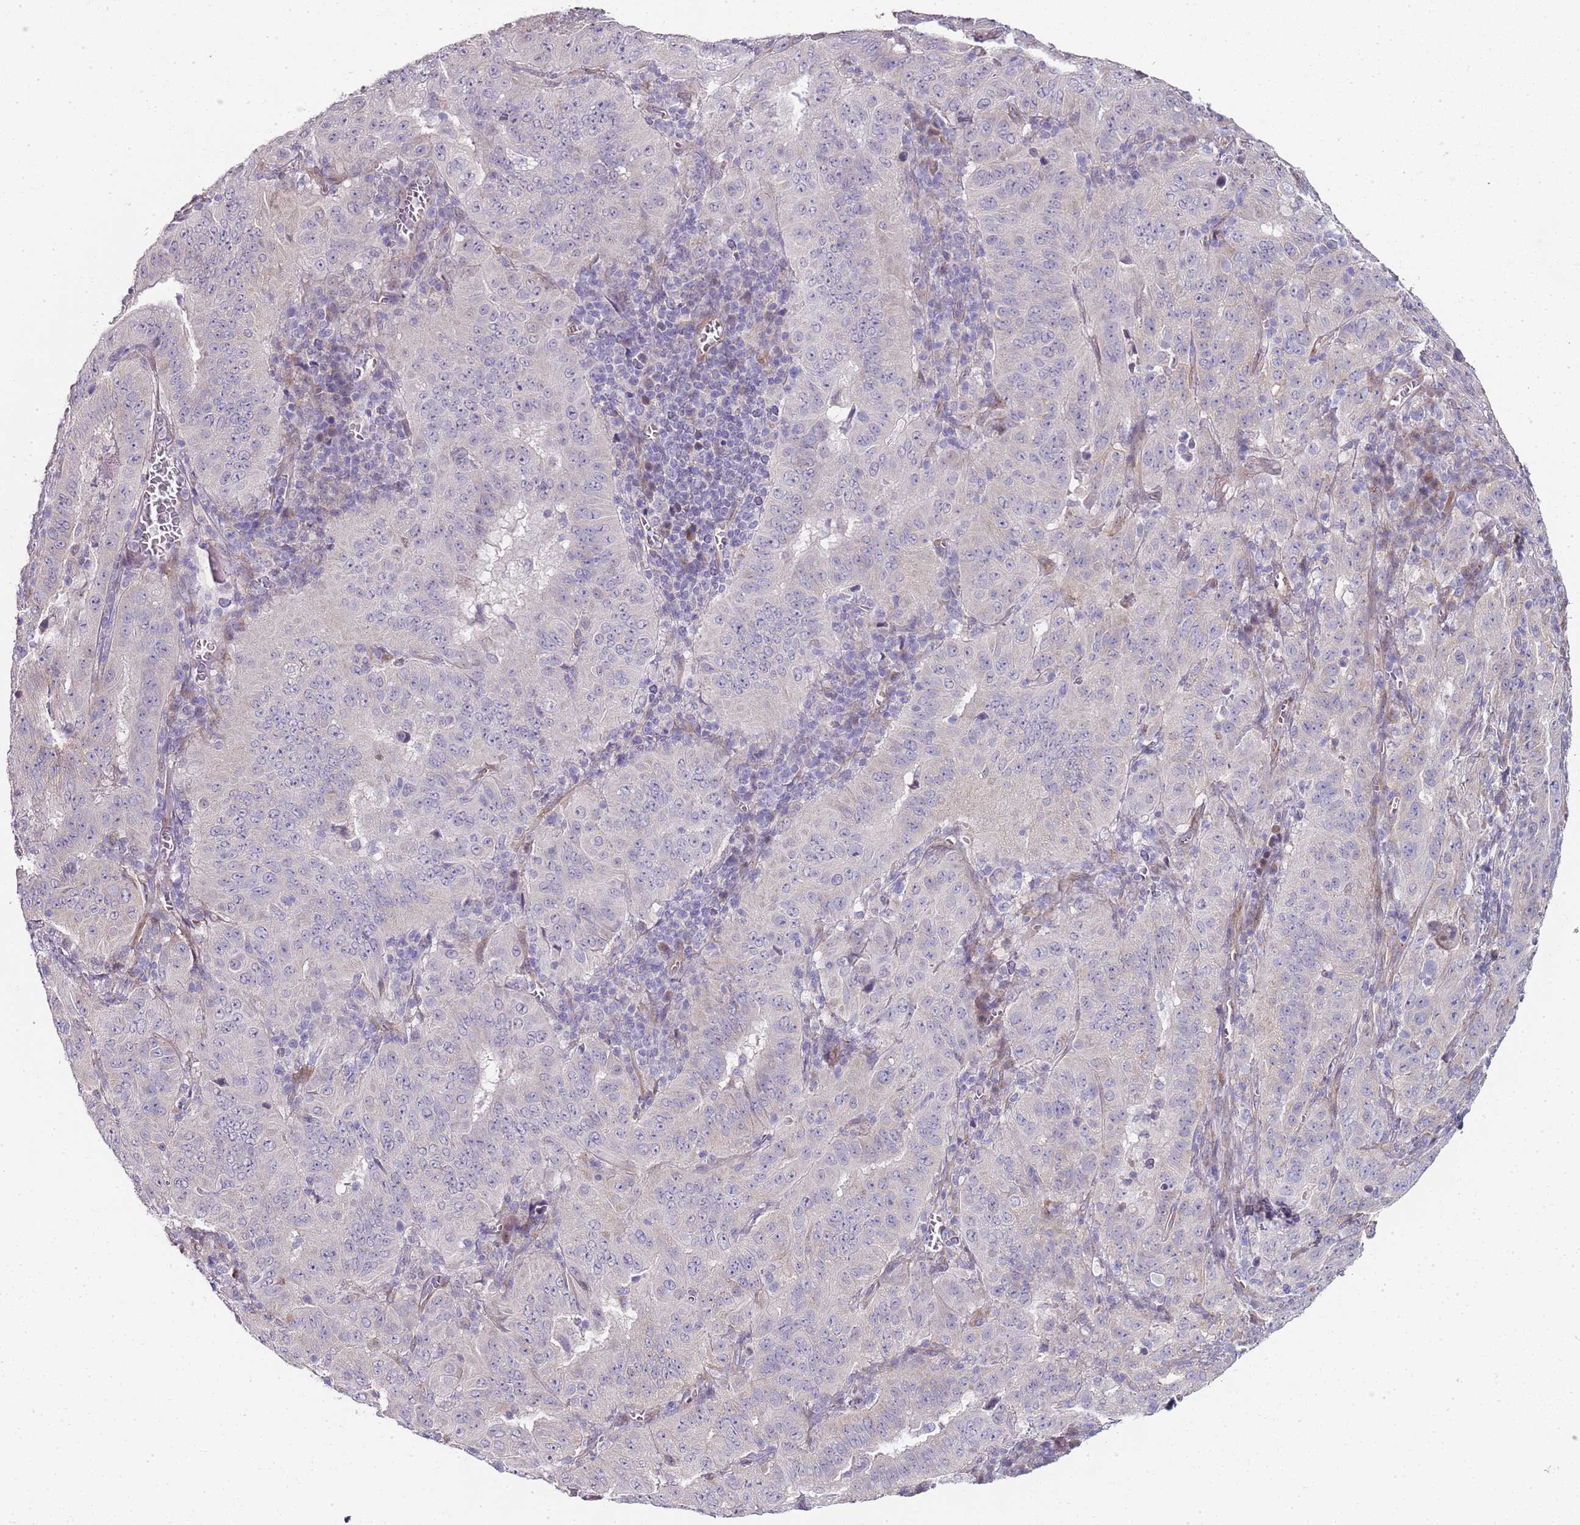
{"staining": {"intensity": "negative", "quantity": "none", "location": "none"}, "tissue": "pancreatic cancer", "cell_type": "Tumor cells", "image_type": "cancer", "snomed": [{"axis": "morphology", "description": "Adenocarcinoma, NOS"}, {"axis": "topography", "description": "Pancreas"}], "caption": "DAB (3,3'-diaminobenzidine) immunohistochemical staining of adenocarcinoma (pancreatic) displays no significant staining in tumor cells.", "gene": "TBC1D9", "patient": {"sex": "male", "age": 63}}